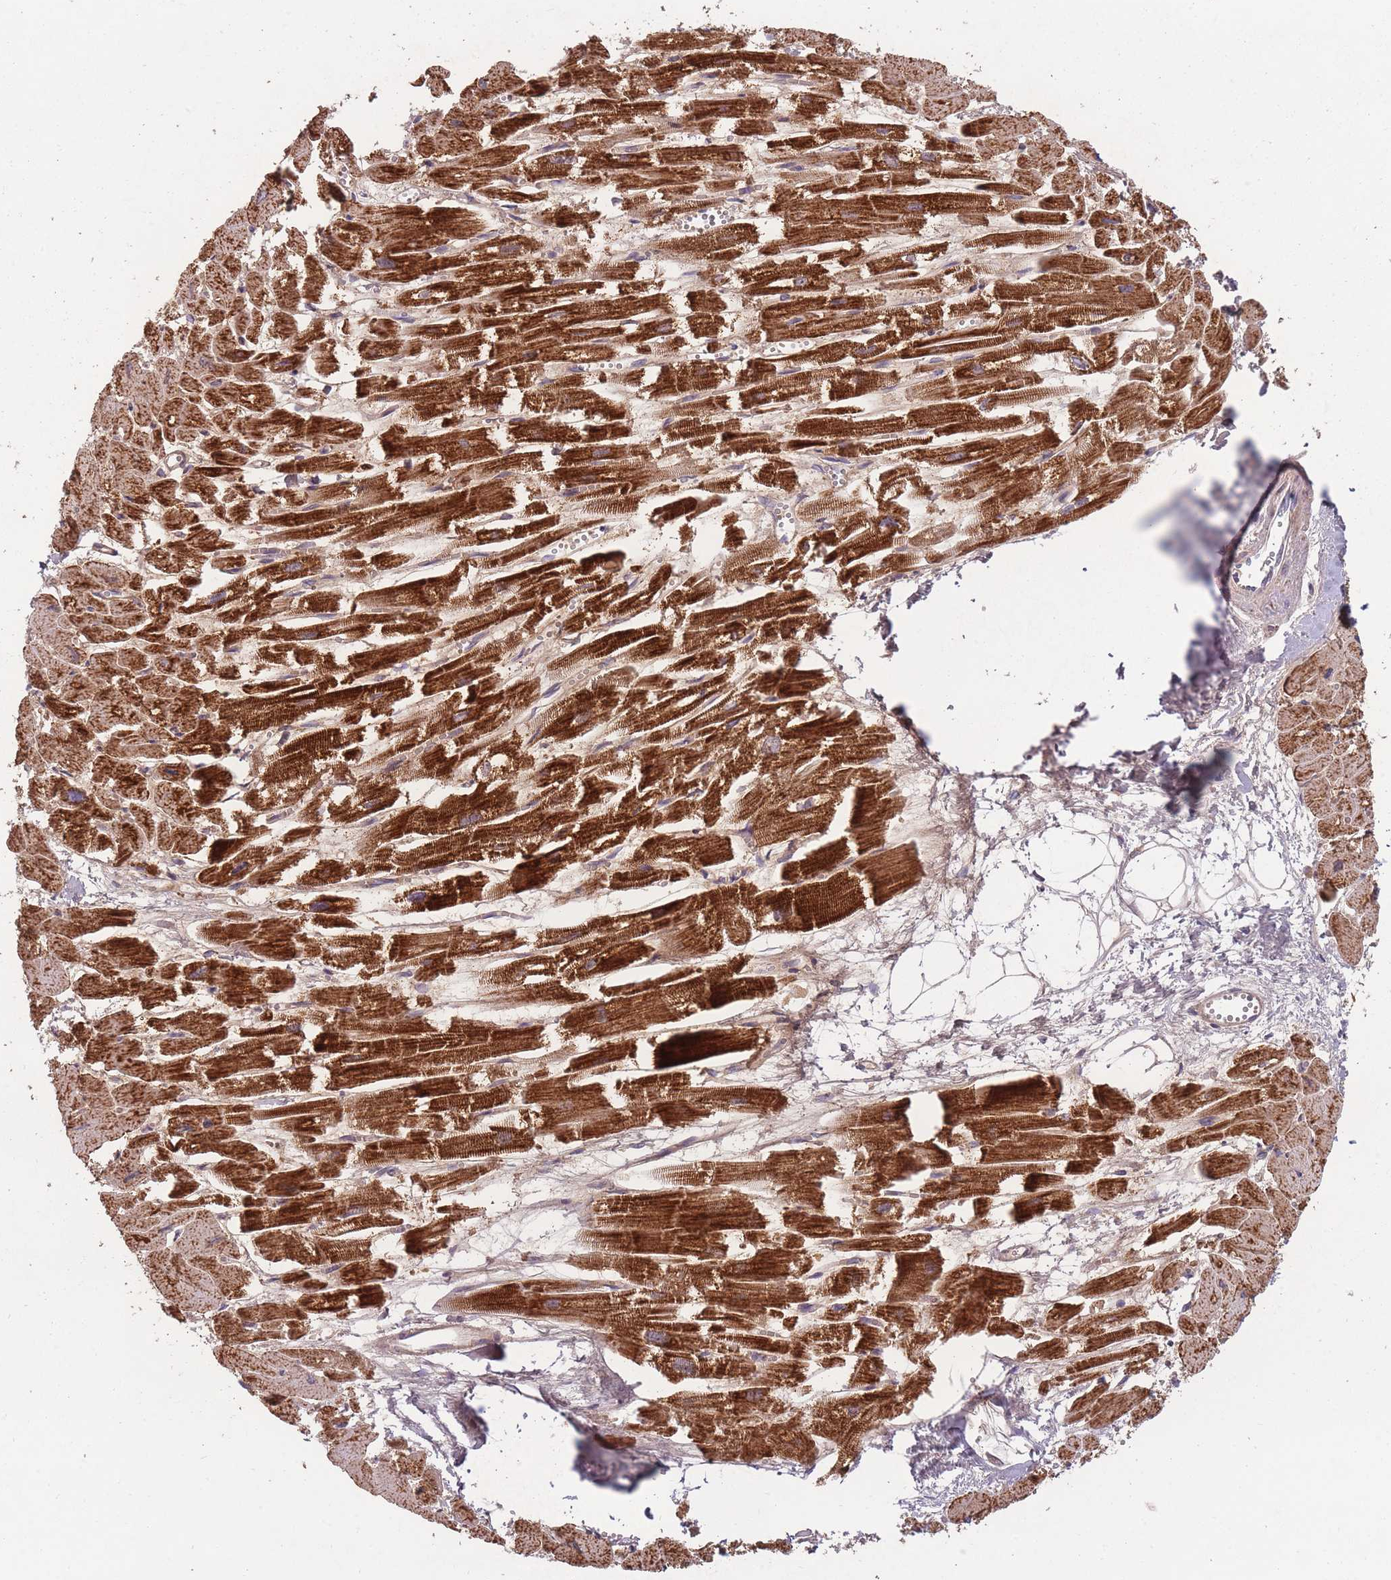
{"staining": {"intensity": "strong", "quantity": ">75%", "location": "cytoplasmic/membranous"}, "tissue": "heart muscle", "cell_type": "Cardiomyocytes", "image_type": "normal", "snomed": [{"axis": "morphology", "description": "Normal tissue, NOS"}, {"axis": "topography", "description": "Heart"}], "caption": "Heart muscle was stained to show a protein in brown. There is high levels of strong cytoplasmic/membranous expression in about >75% of cardiomyocytes.", "gene": "ENSG00000255639", "patient": {"sex": "male", "age": 54}}